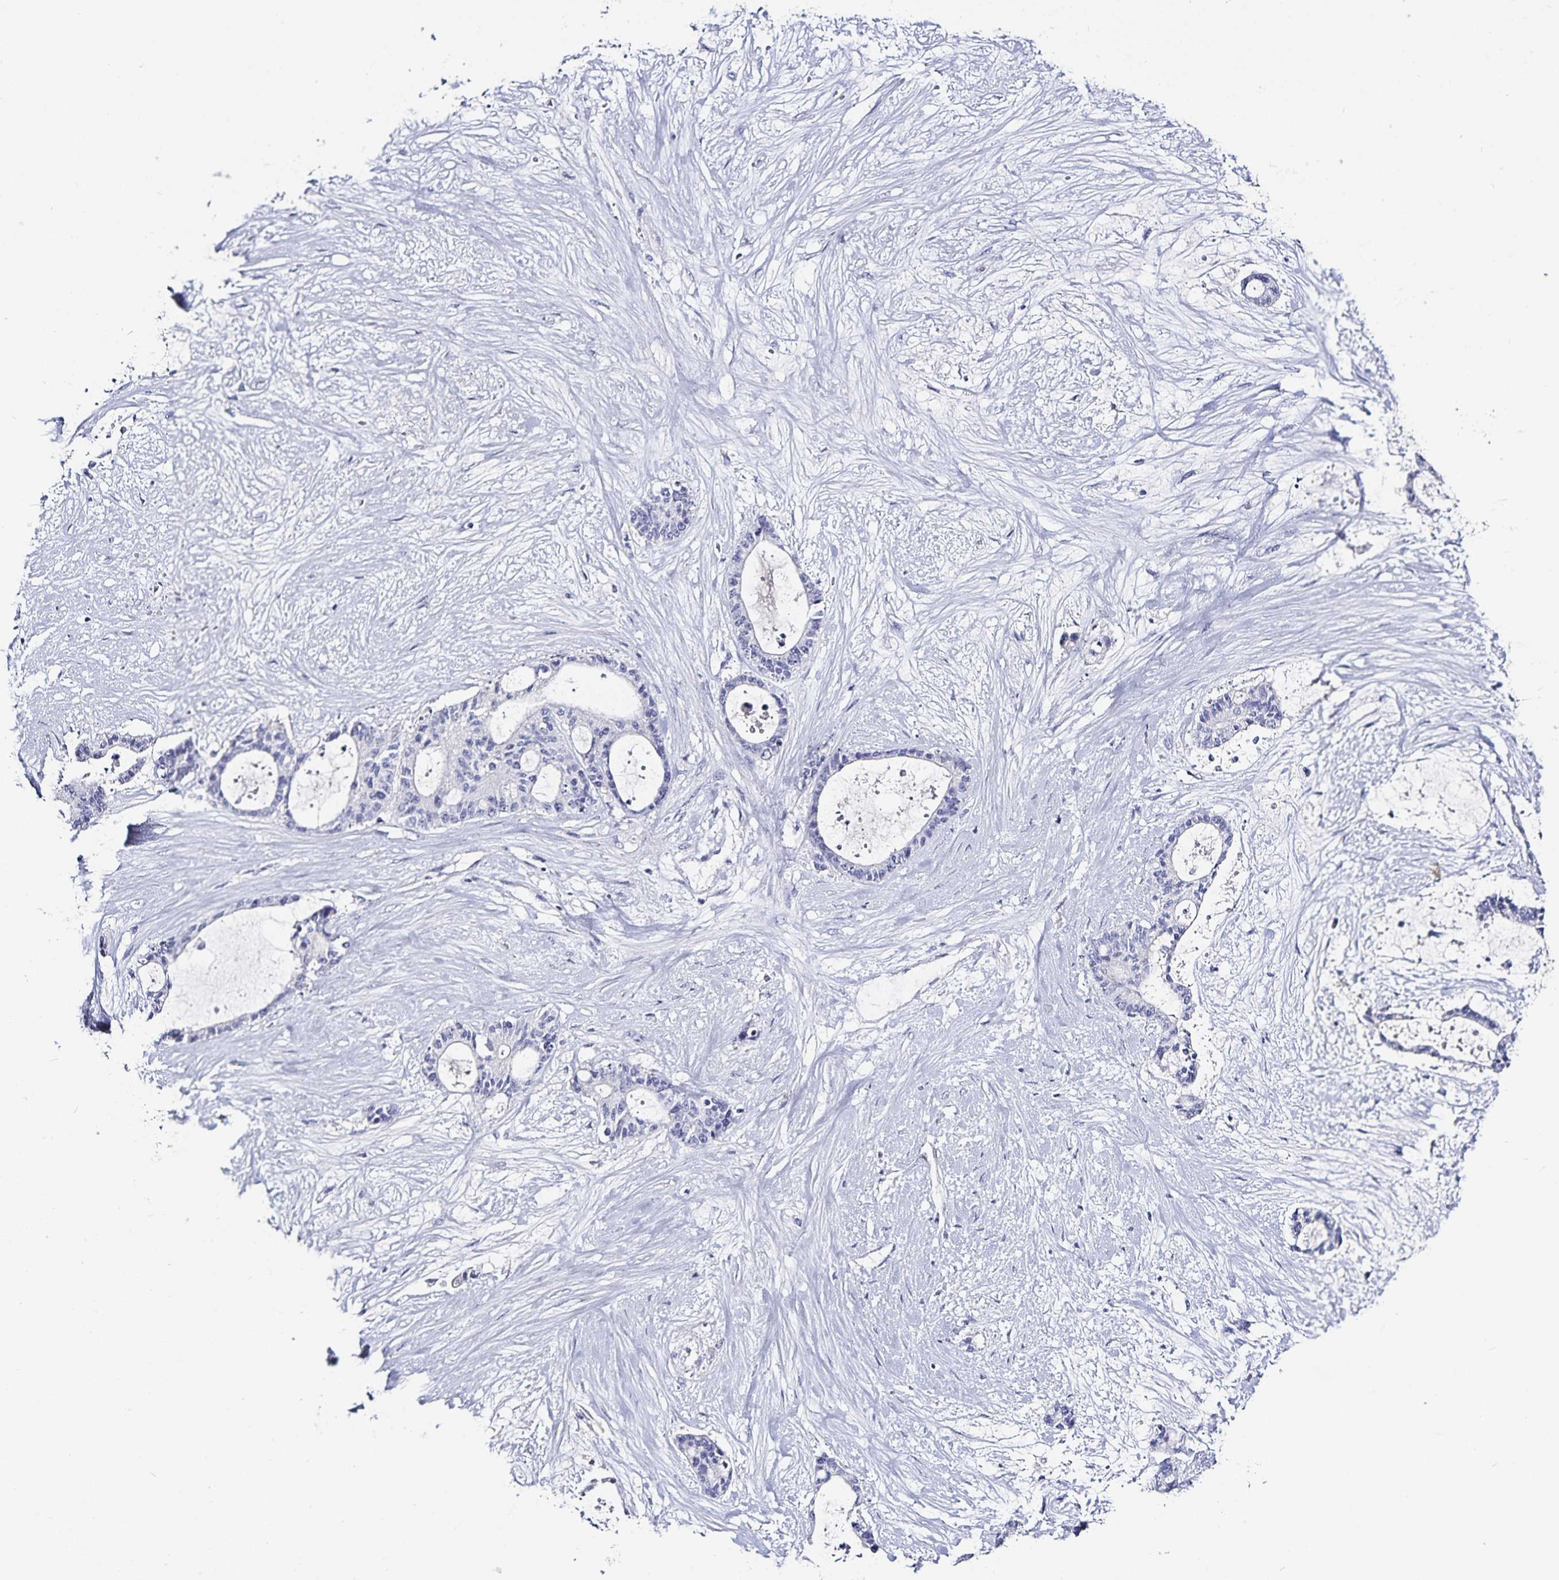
{"staining": {"intensity": "negative", "quantity": "none", "location": "none"}, "tissue": "liver cancer", "cell_type": "Tumor cells", "image_type": "cancer", "snomed": [{"axis": "morphology", "description": "Normal tissue, NOS"}, {"axis": "morphology", "description": "Cholangiocarcinoma"}, {"axis": "topography", "description": "Liver"}, {"axis": "topography", "description": "Peripheral nerve tissue"}], "caption": "This is an immunohistochemistry (IHC) micrograph of human liver cancer. There is no expression in tumor cells.", "gene": "TTR", "patient": {"sex": "female", "age": 73}}